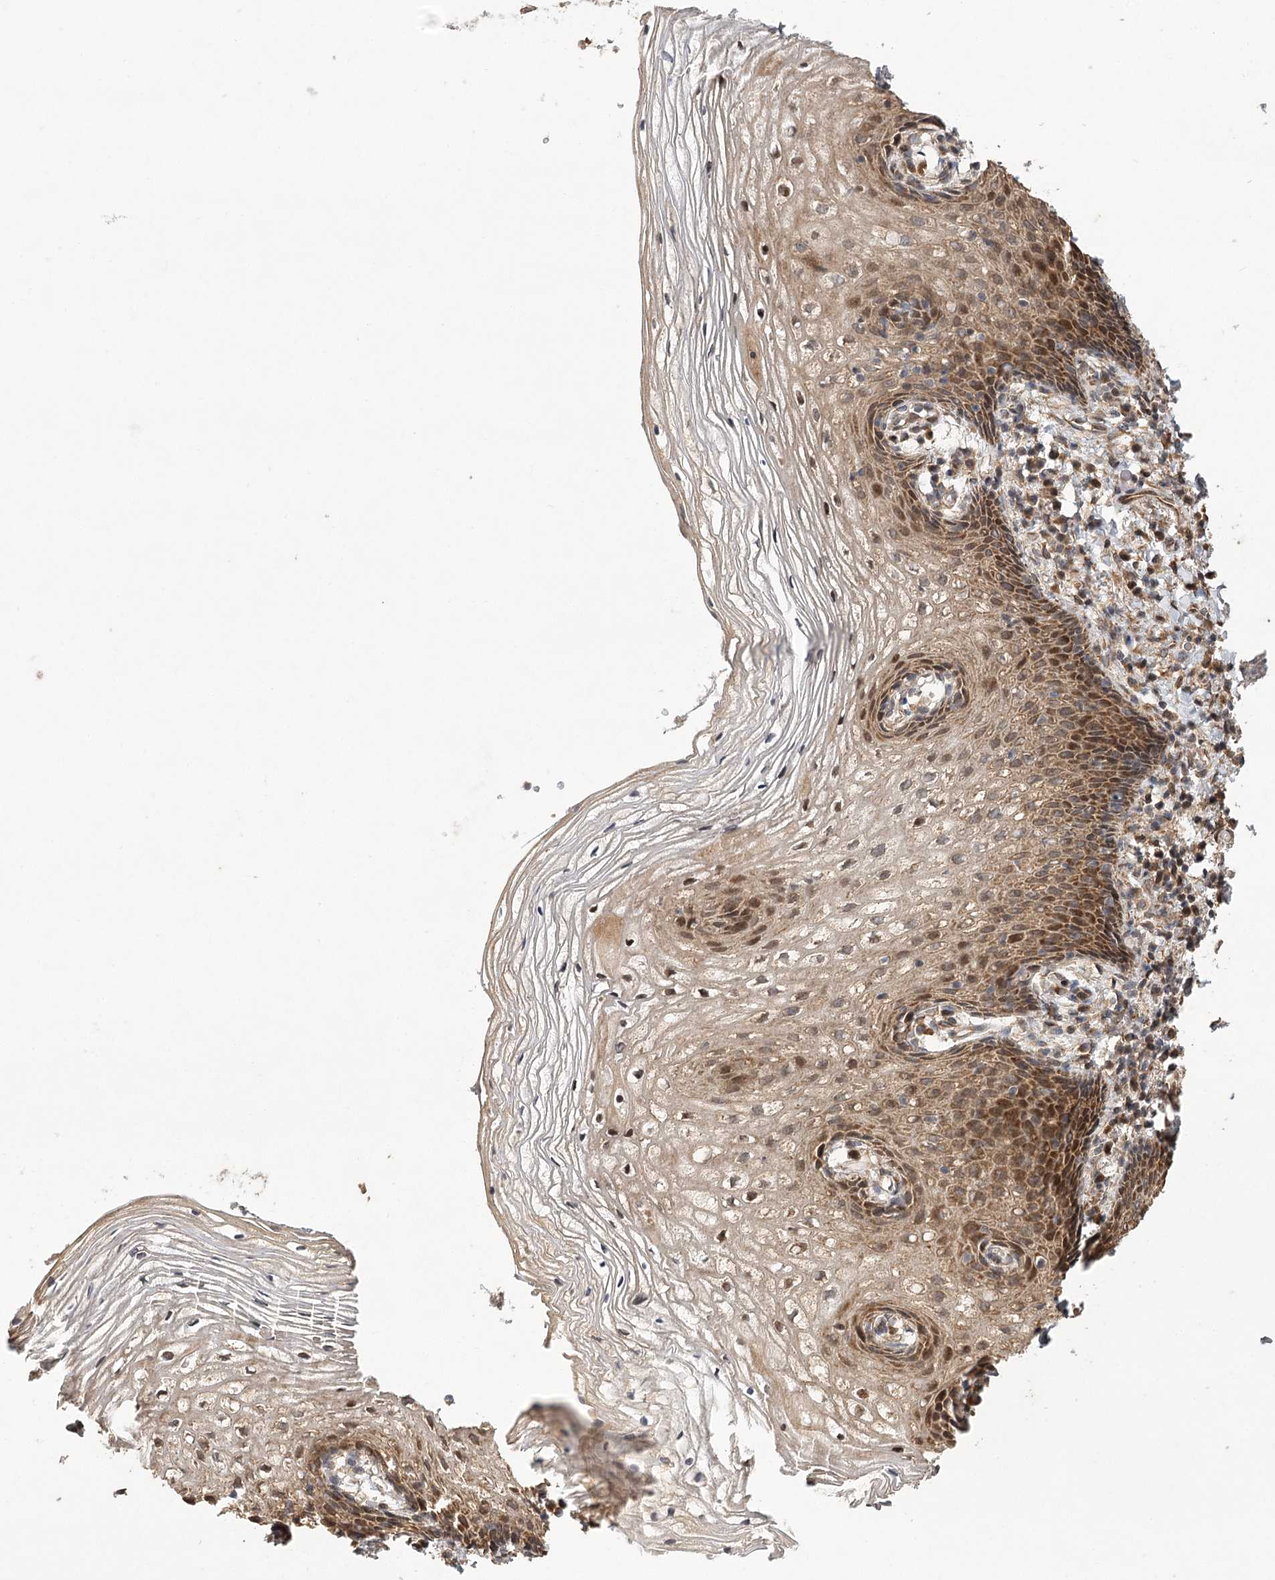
{"staining": {"intensity": "moderate", "quantity": ">75%", "location": "cytoplasmic/membranous,nuclear"}, "tissue": "vagina", "cell_type": "Squamous epithelial cells", "image_type": "normal", "snomed": [{"axis": "morphology", "description": "Normal tissue, NOS"}, {"axis": "topography", "description": "Vagina"}], "caption": "Brown immunohistochemical staining in normal vagina demonstrates moderate cytoplasmic/membranous,nuclear staining in about >75% of squamous epithelial cells. (brown staining indicates protein expression, while blue staining denotes nuclei).", "gene": "LSS", "patient": {"sex": "female", "age": 60}}